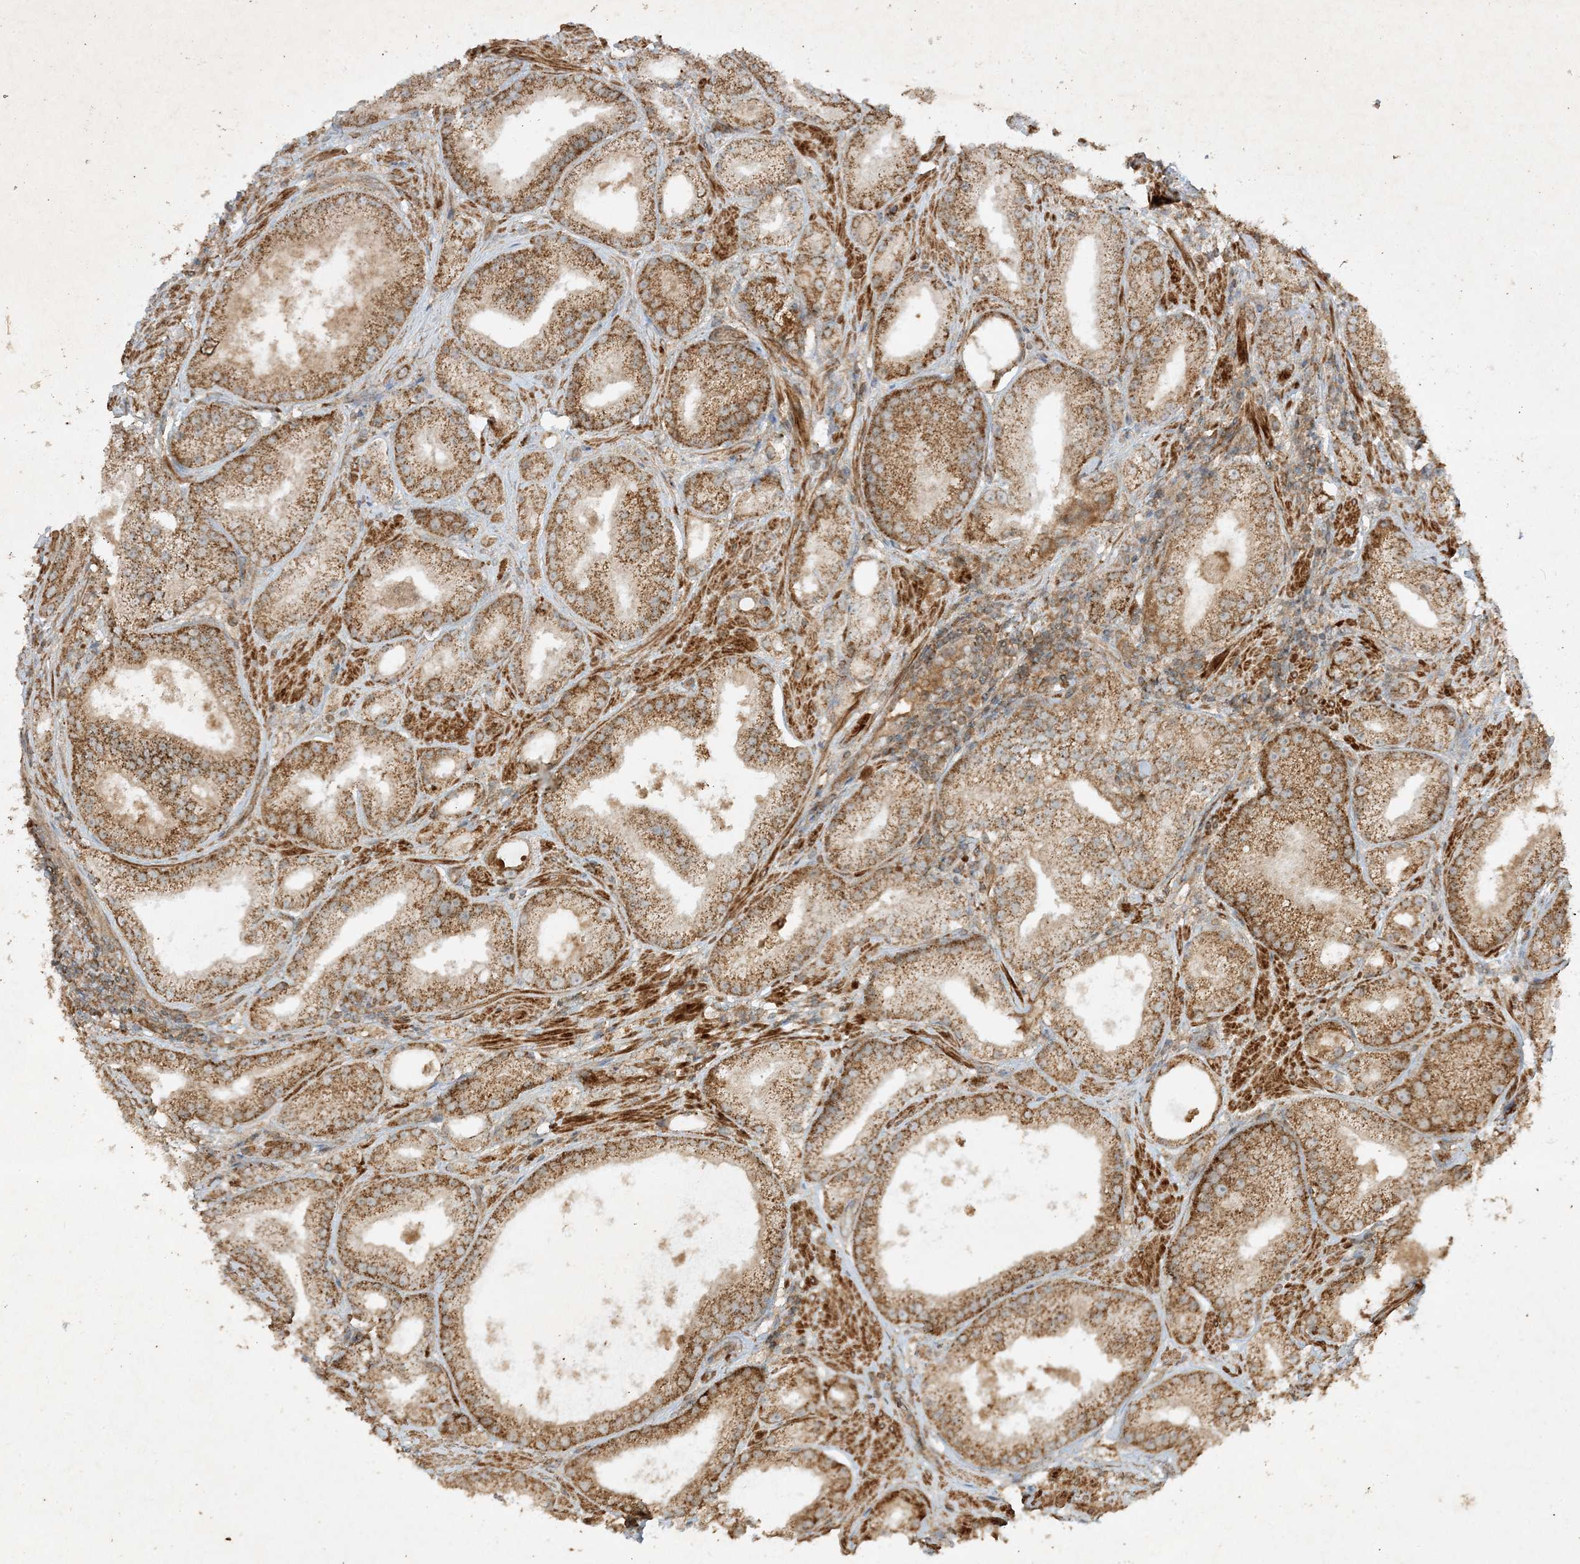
{"staining": {"intensity": "moderate", "quantity": ">75%", "location": "cytoplasmic/membranous"}, "tissue": "prostate cancer", "cell_type": "Tumor cells", "image_type": "cancer", "snomed": [{"axis": "morphology", "description": "Adenocarcinoma, Low grade"}, {"axis": "topography", "description": "Prostate"}], "caption": "Prostate cancer tissue shows moderate cytoplasmic/membranous expression in approximately >75% of tumor cells, visualized by immunohistochemistry. Ihc stains the protein of interest in brown and the nuclei are stained blue.", "gene": "XRN1", "patient": {"sex": "male", "age": 67}}